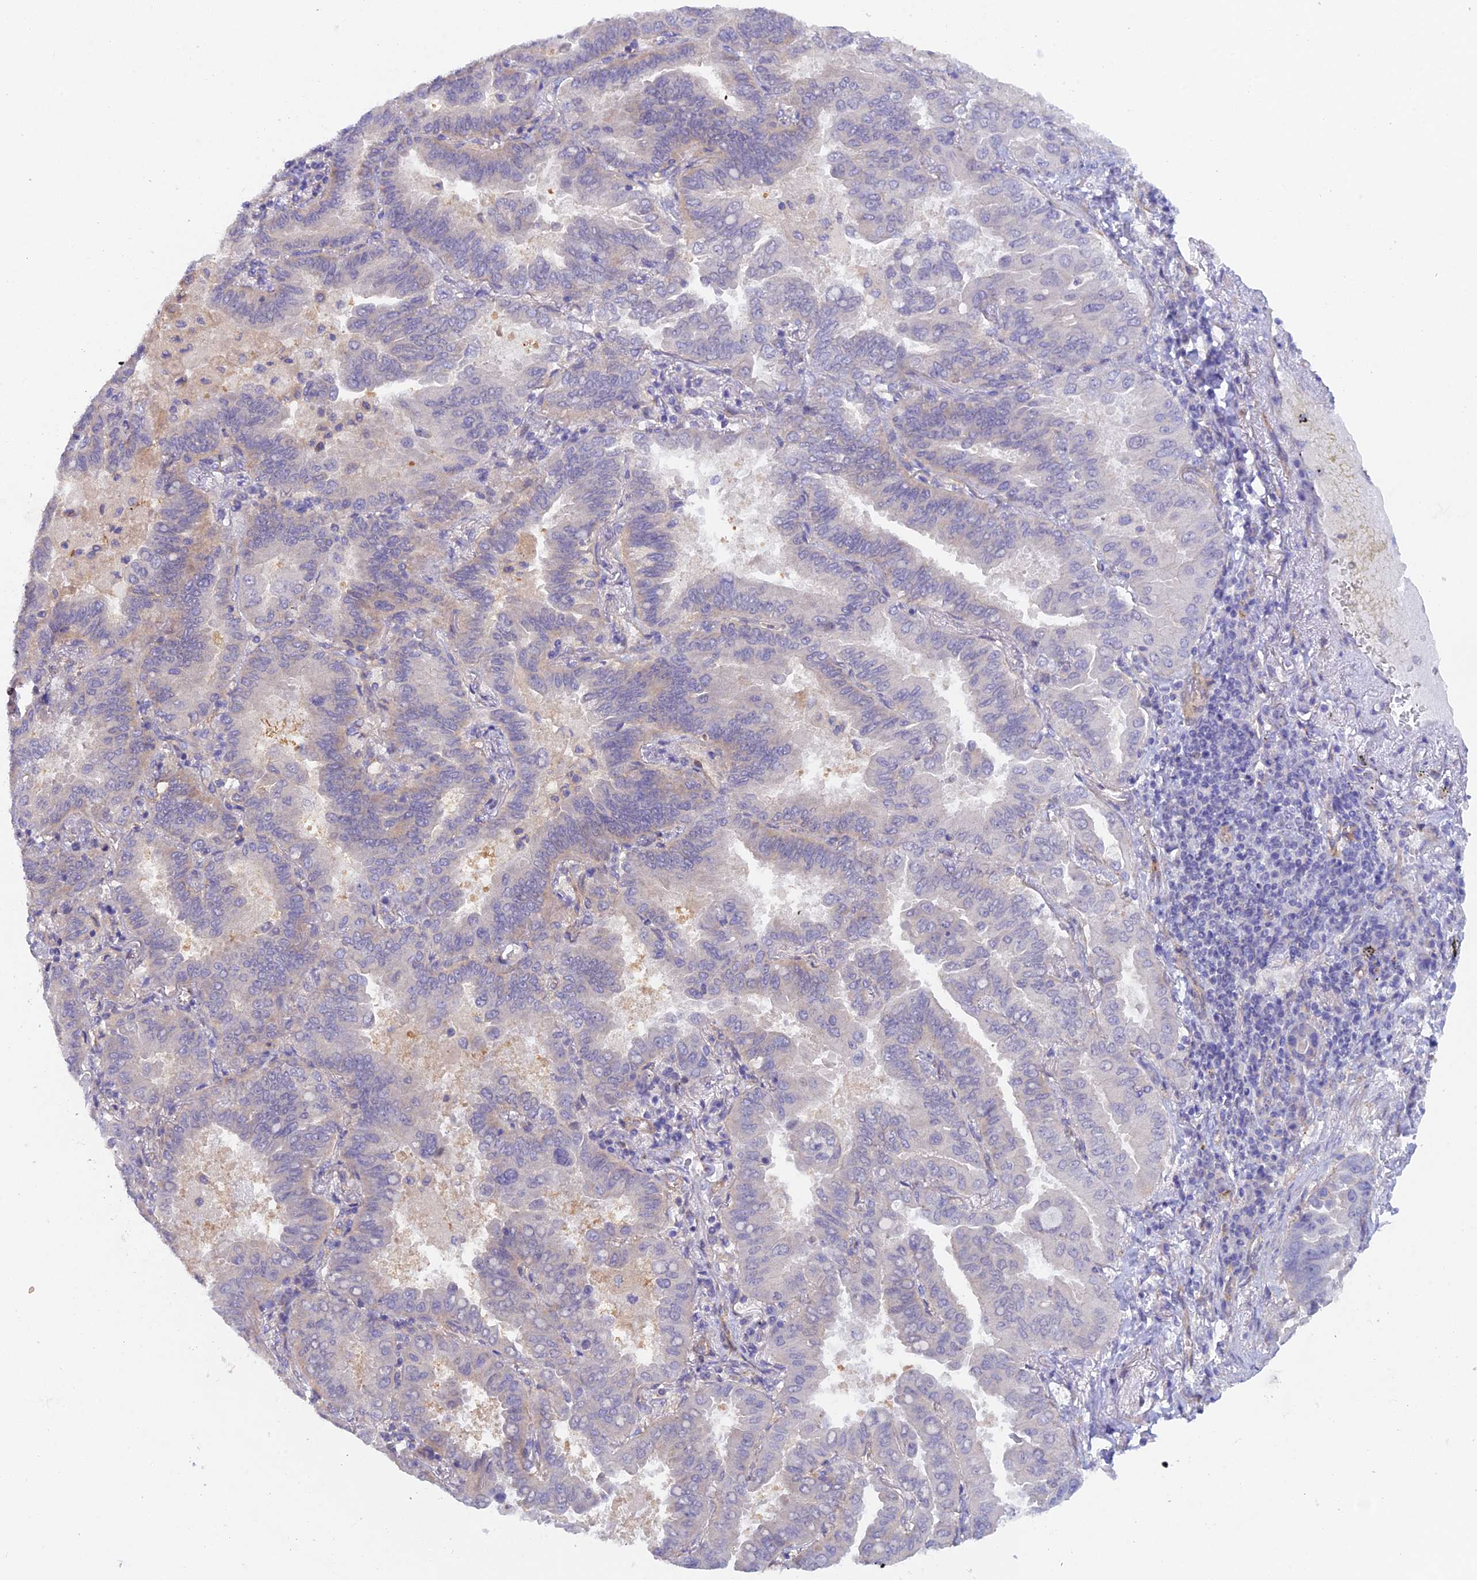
{"staining": {"intensity": "negative", "quantity": "none", "location": "none"}, "tissue": "lung cancer", "cell_type": "Tumor cells", "image_type": "cancer", "snomed": [{"axis": "morphology", "description": "Adenocarcinoma, NOS"}, {"axis": "topography", "description": "Lung"}], "caption": "Protein analysis of lung adenocarcinoma shows no significant positivity in tumor cells.", "gene": "FZR1", "patient": {"sex": "male", "age": 64}}